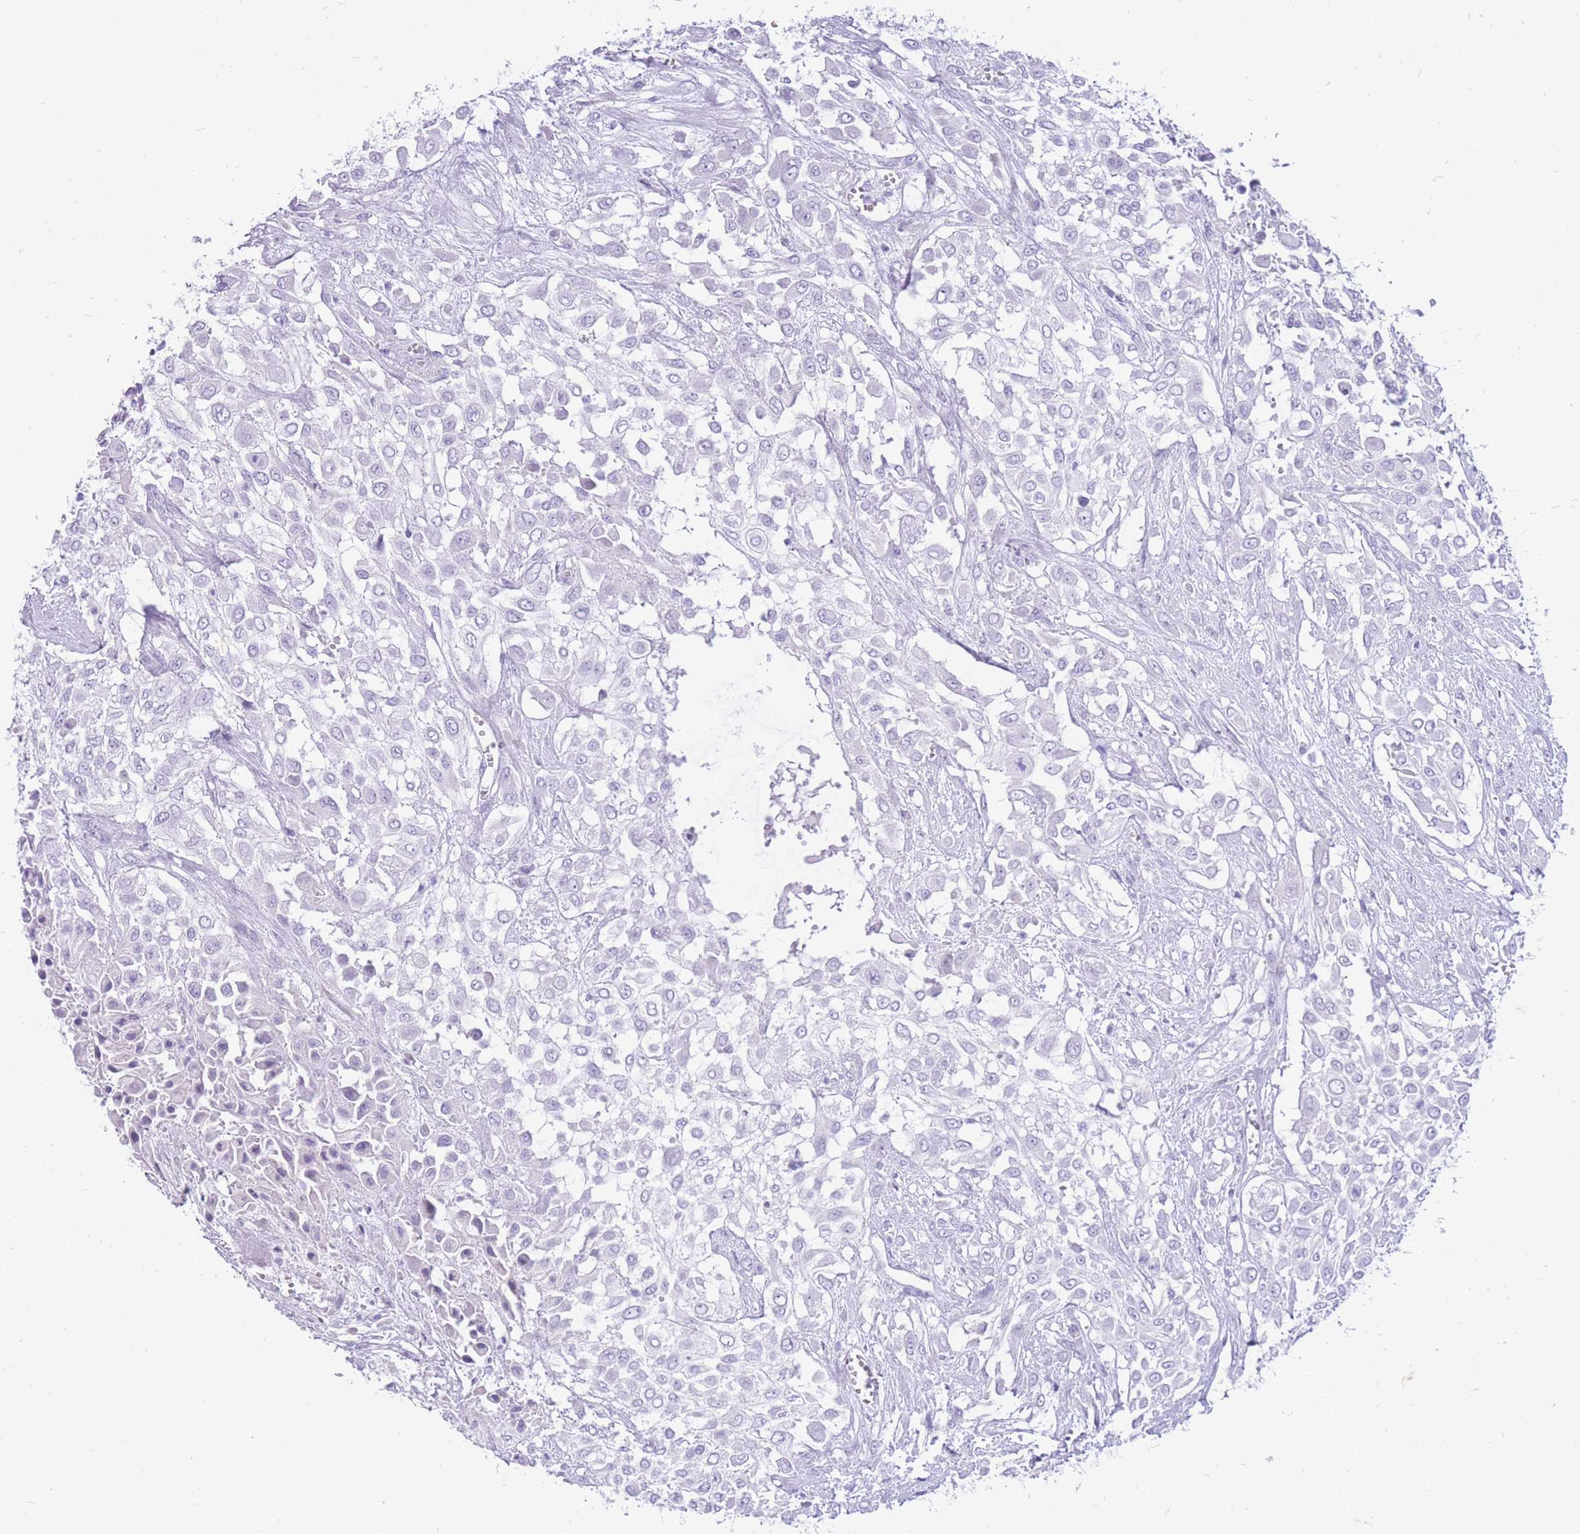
{"staining": {"intensity": "negative", "quantity": "none", "location": "none"}, "tissue": "urothelial cancer", "cell_type": "Tumor cells", "image_type": "cancer", "snomed": [{"axis": "morphology", "description": "Urothelial carcinoma, High grade"}, {"axis": "topography", "description": "Urinary bladder"}], "caption": "Photomicrograph shows no protein positivity in tumor cells of high-grade urothelial carcinoma tissue.", "gene": "ZFP37", "patient": {"sex": "male", "age": 57}}